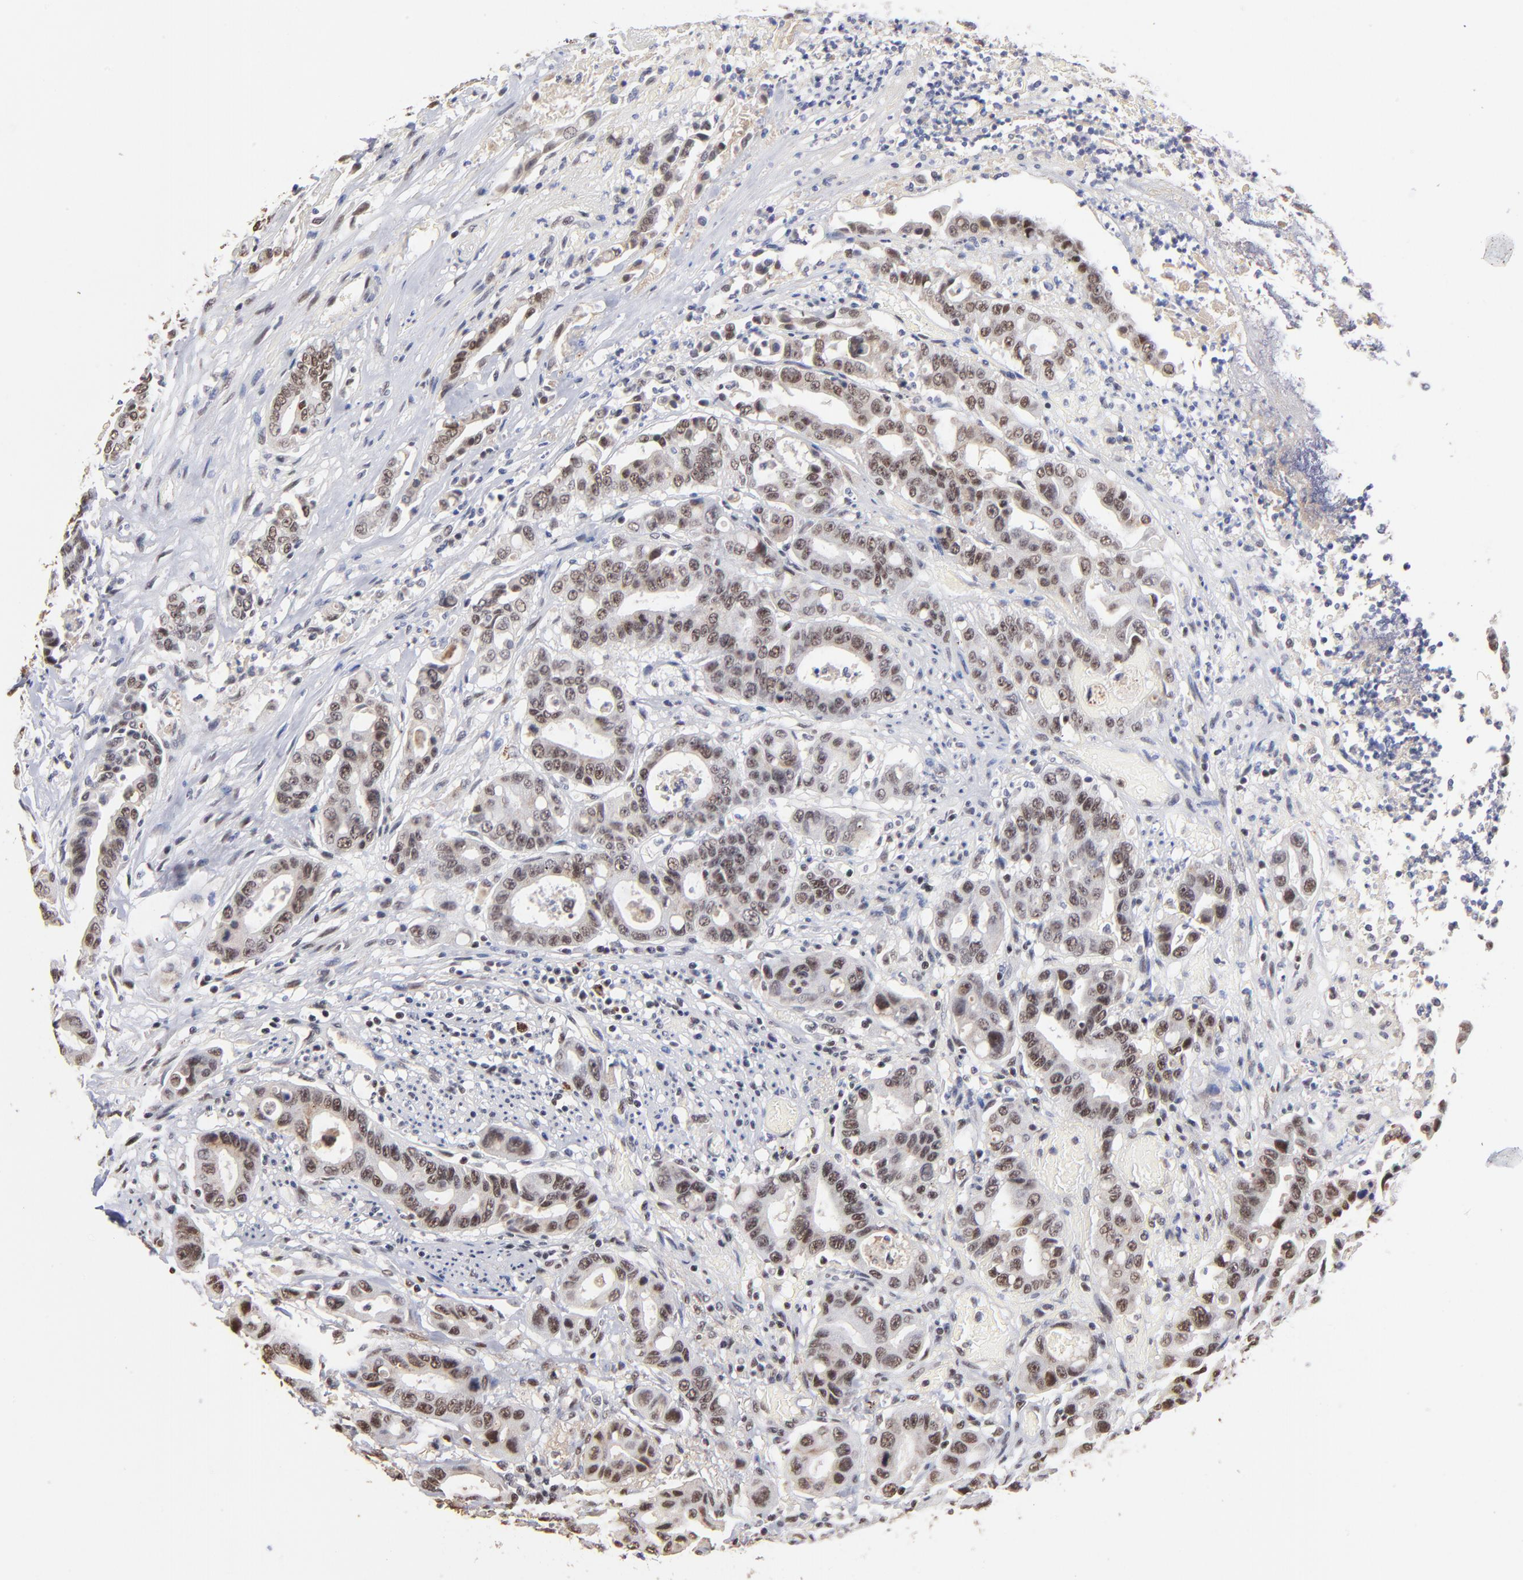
{"staining": {"intensity": "moderate", "quantity": ">75%", "location": "nuclear"}, "tissue": "colorectal cancer", "cell_type": "Tumor cells", "image_type": "cancer", "snomed": [{"axis": "morphology", "description": "Adenocarcinoma, NOS"}, {"axis": "topography", "description": "Colon"}], "caption": "This is a histology image of immunohistochemistry staining of colorectal adenocarcinoma, which shows moderate staining in the nuclear of tumor cells.", "gene": "ZNF146", "patient": {"sex": "female", "age": 70}}